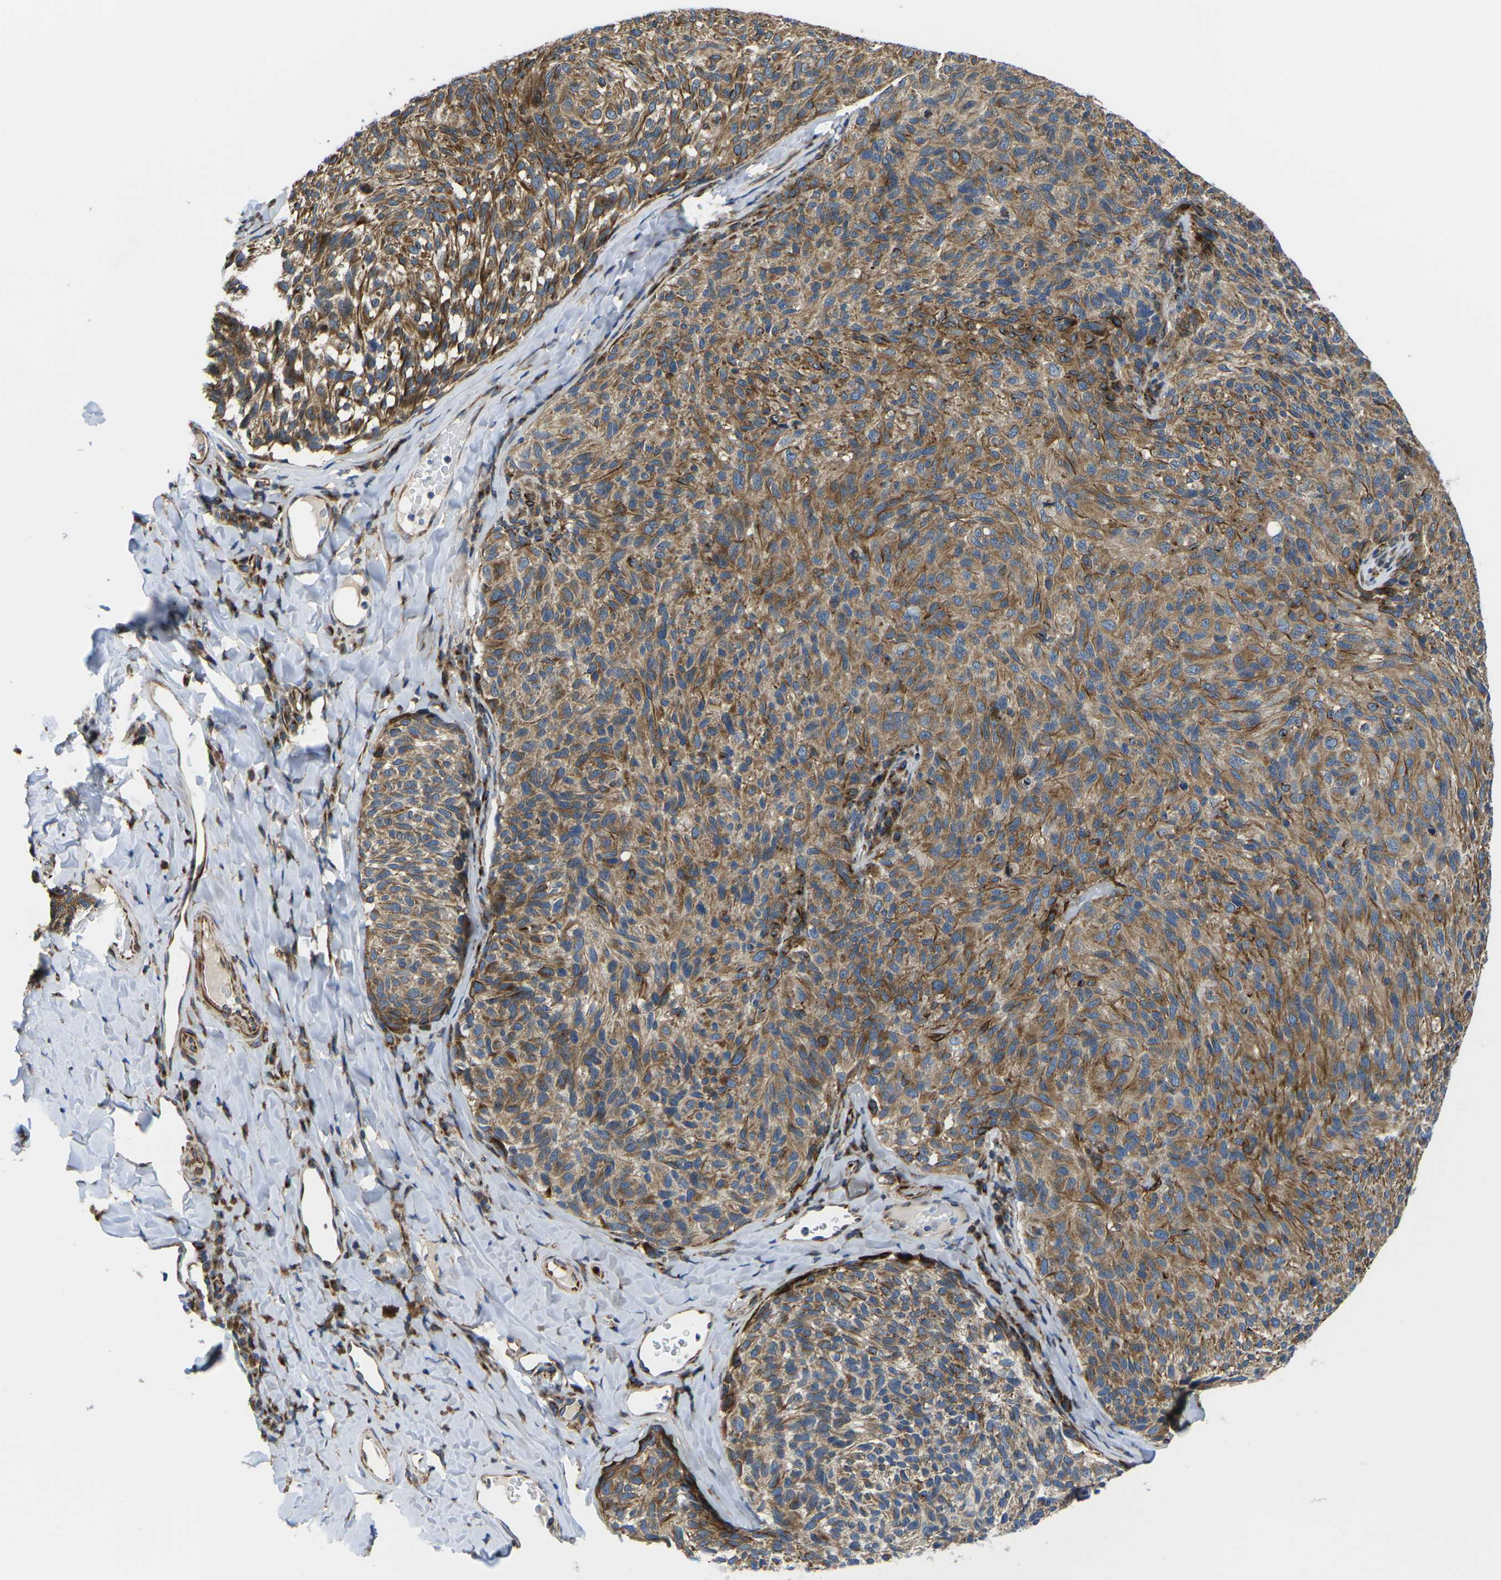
{"staining": {"intensity": "moderate", "quantity": ">75%", "location": "cytoplasmic/membranous"}, "tissue": "melanoma", "cell_type": "Tumor cells", "image_type": "cancer", "snomed": [{"axis": "morphology", "description": "Malignant melanoma, NOS"}, {"axis": "topography", "description": "Skin"}], "caption": "Protein expression analysis of melanoma exhibits moderate cytoplasmic/membranous expression in approximately >75% of tumor cells. (Stains: DAB in brown, nuclei in blue, Microscopy: brightfield microscopy at high magnification).", "gene": "TMEFF2", "patient": {"sex": "female", "age": 73}}